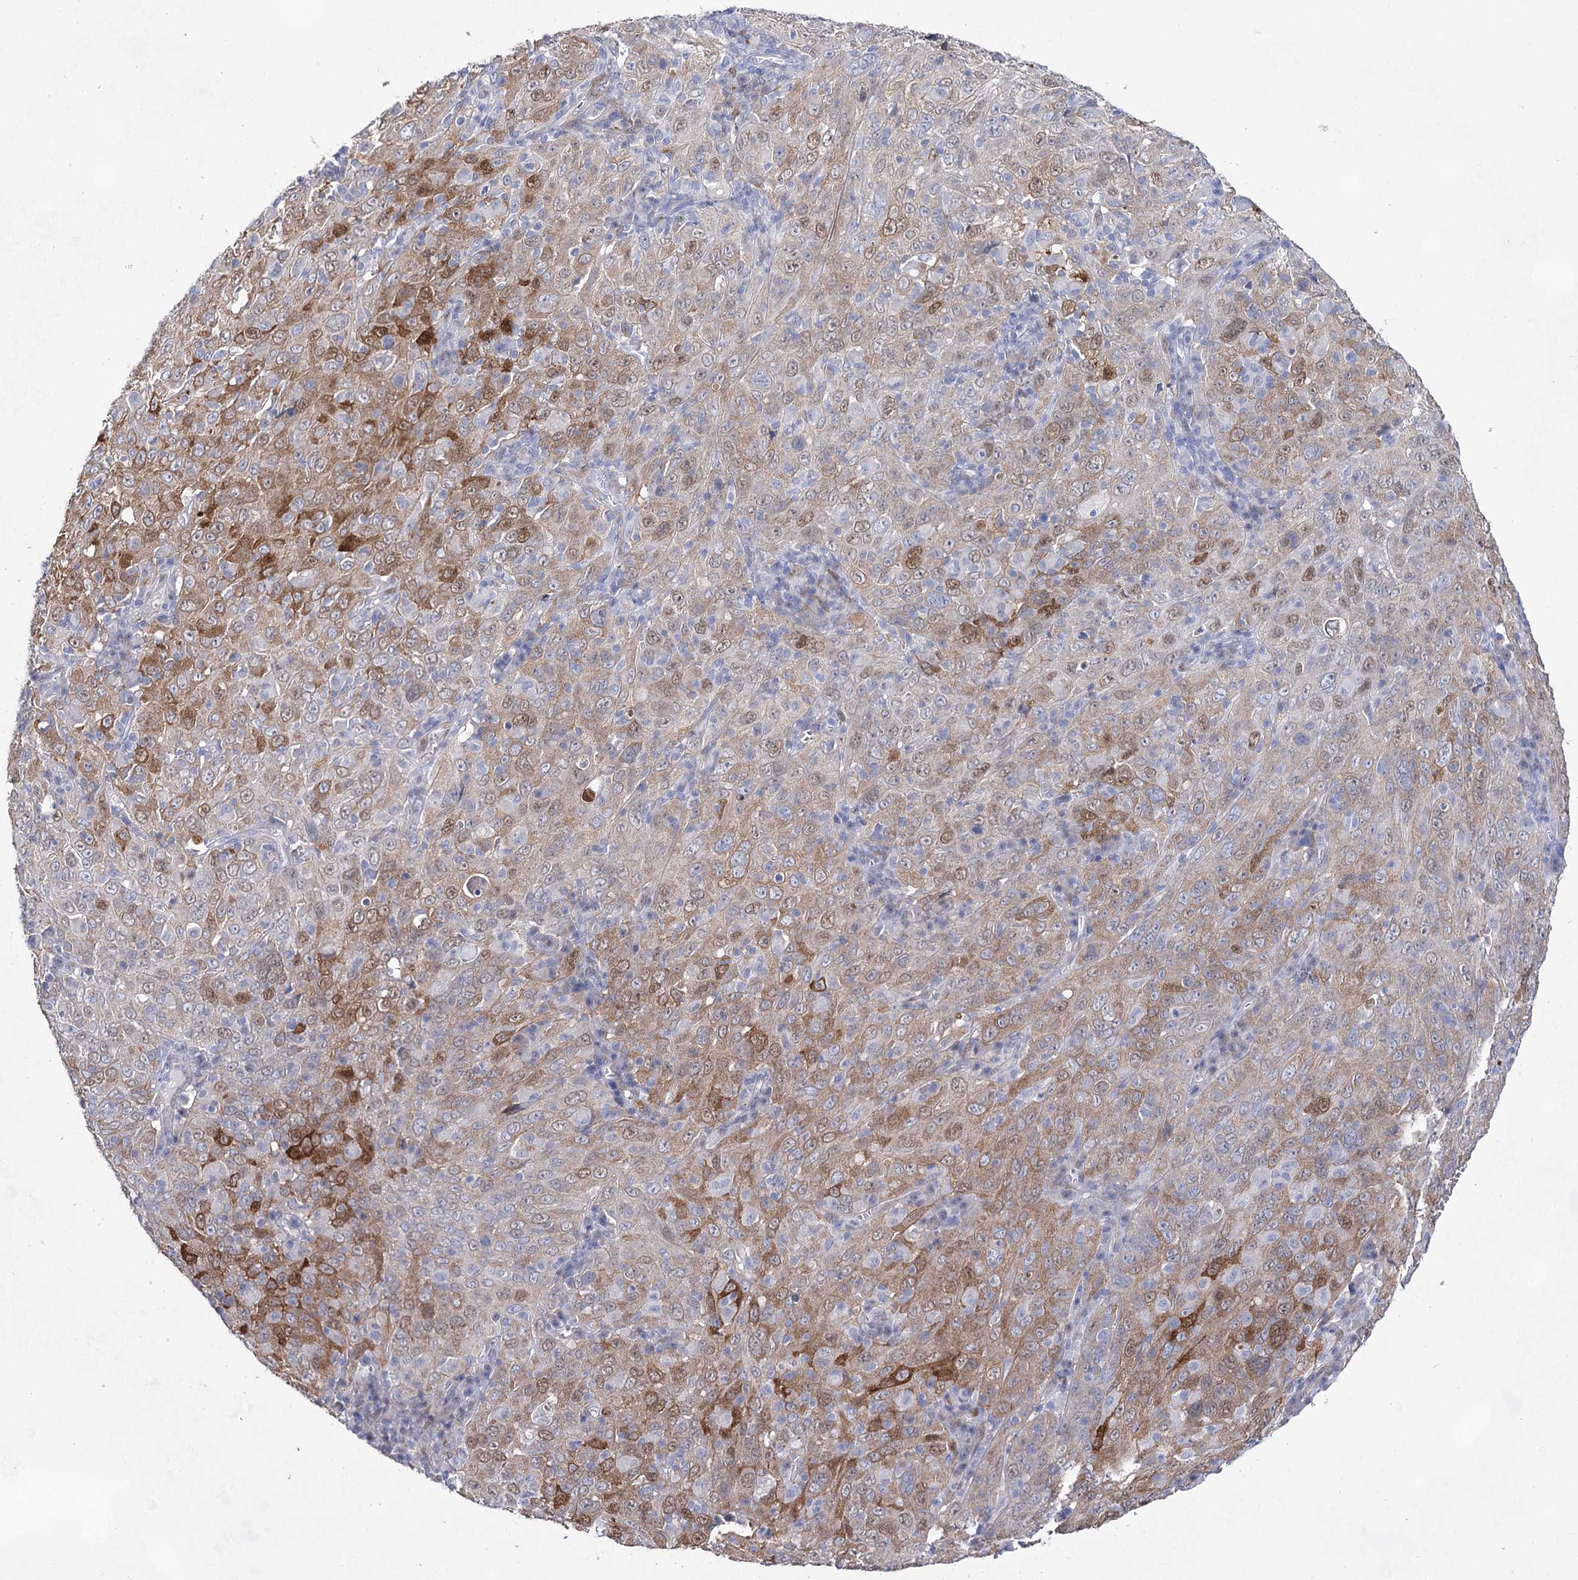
{"staining": {"intensity": "moderate", "quantity": "25%-75%", "location": "cytoplasmic/membranous,nuclear"}, "tissue": "cervical cancer", "cell_type": "Tumor cells", "image_type": "cancer", "snomed": [{"axis": "morphology", "description": "Squamous cell carcinoma, NOS"}, {"axis": "topography", "description": "Cervix"}], "caption": "Brown immunohistochemical staining in human squamous cell carcinoma (cervical) exhibits moderate cytoplasmic/membranous and nuclear expression in approximately 25%-75% of tumor cells.", "gene": "UGDH", "patient": {"sex": "female", "age": 46}}